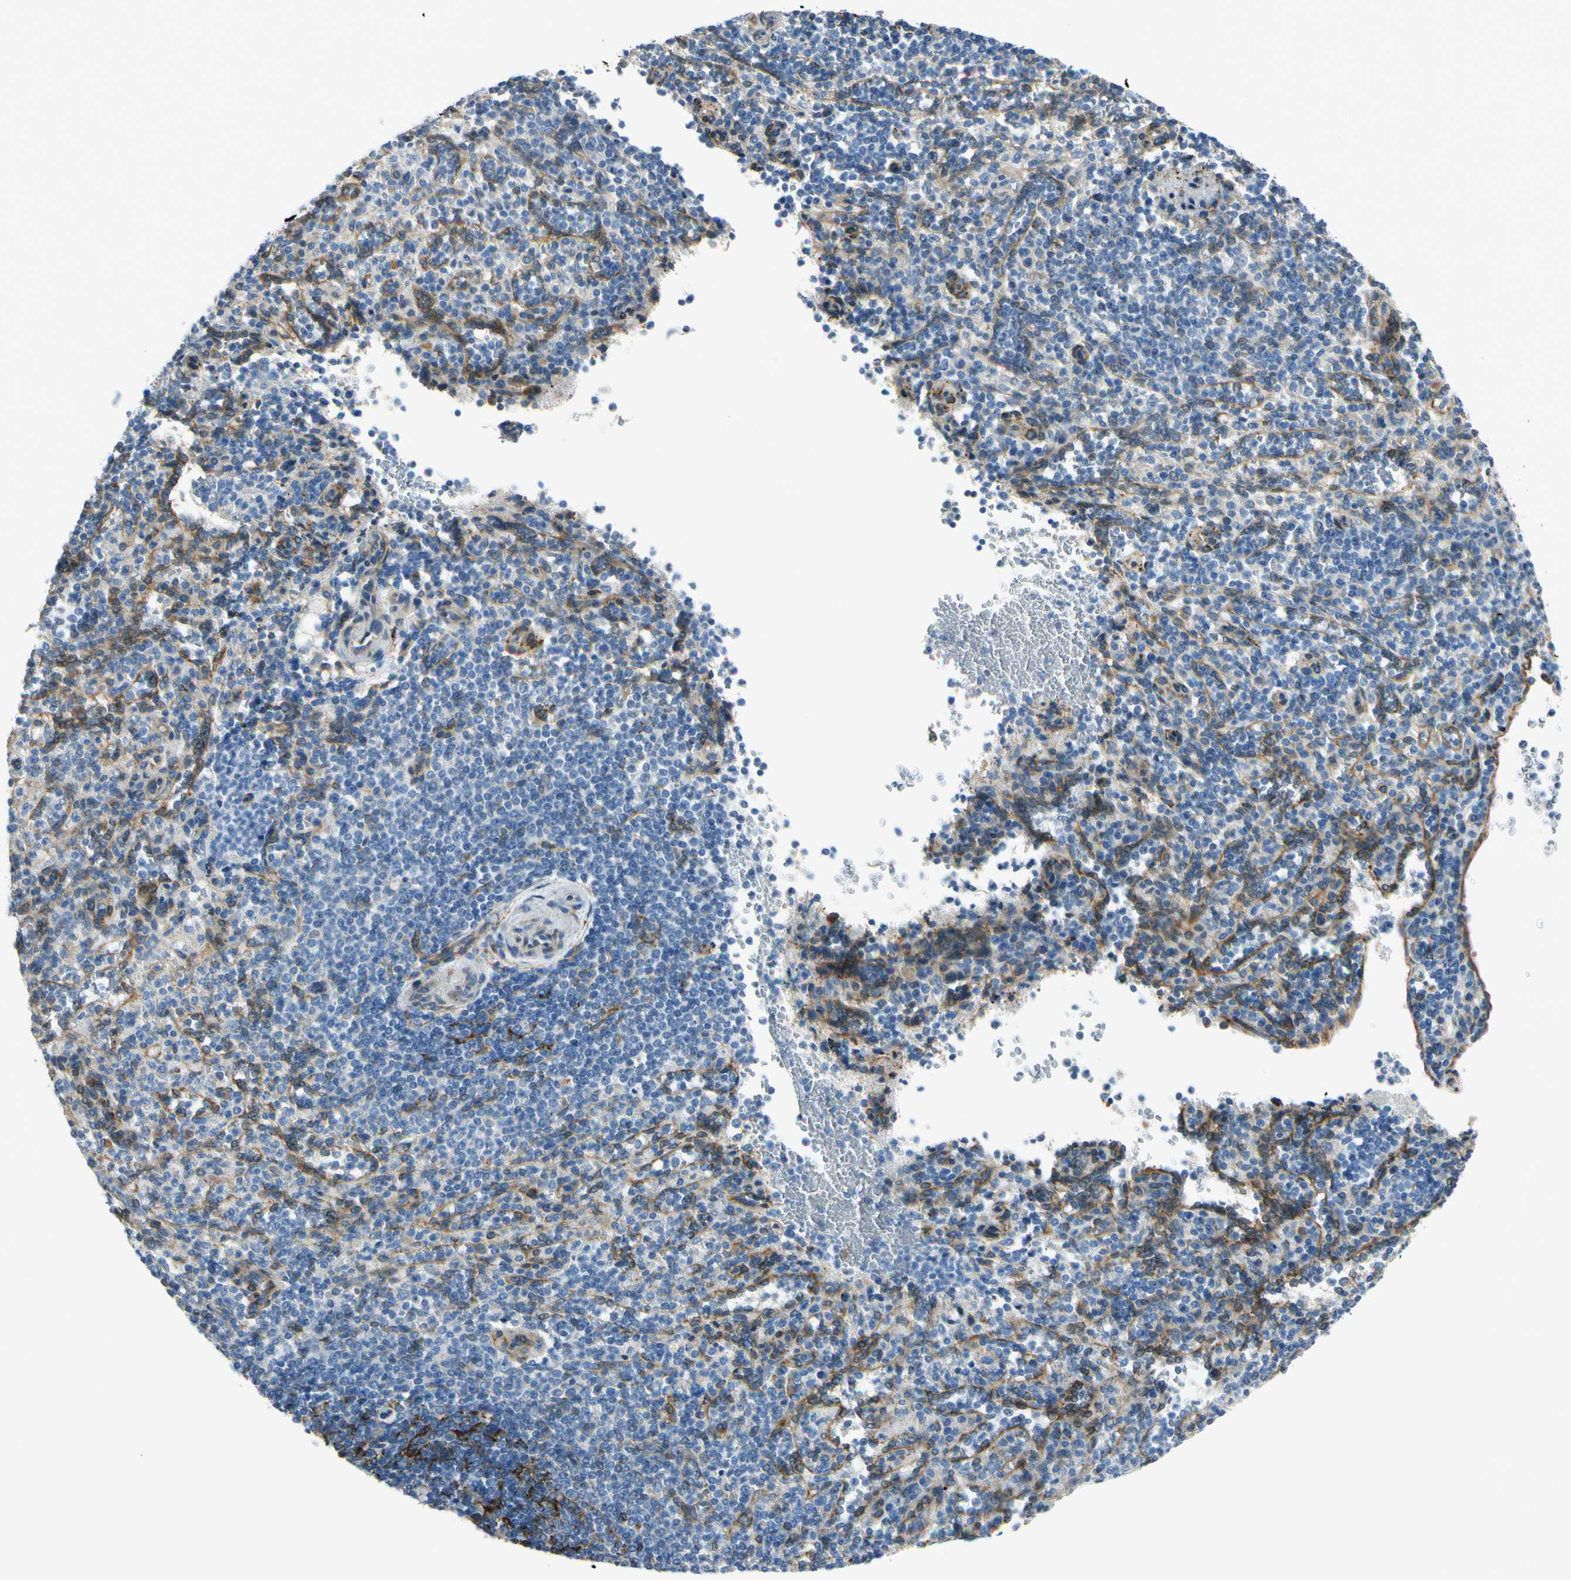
{"staining": {"intensity": "weak", "quantity": "<25%", "location": "cytoplasmic/membranous"}, "tissue": "spleen", "cell_type": "Cells in red pulp", "image_type": "normal", "snomed": [{"axis": "morphology", "description": "Normal tissue, NOS"}, {"axis": "topography", "description": "Spleen"}], "caption": "A high-resolution histopathology image shows immunohistochemistry staining of normal spleen, which demonstrates no significant staining in cells in red pulp. Brightfield microscopy of immunohistochemistry stained with DAB (brown) and hematoxylin (blue), captured at high magnification.", "gene": "FKBP7", "patient": {"sex": "female", "age": 74}}